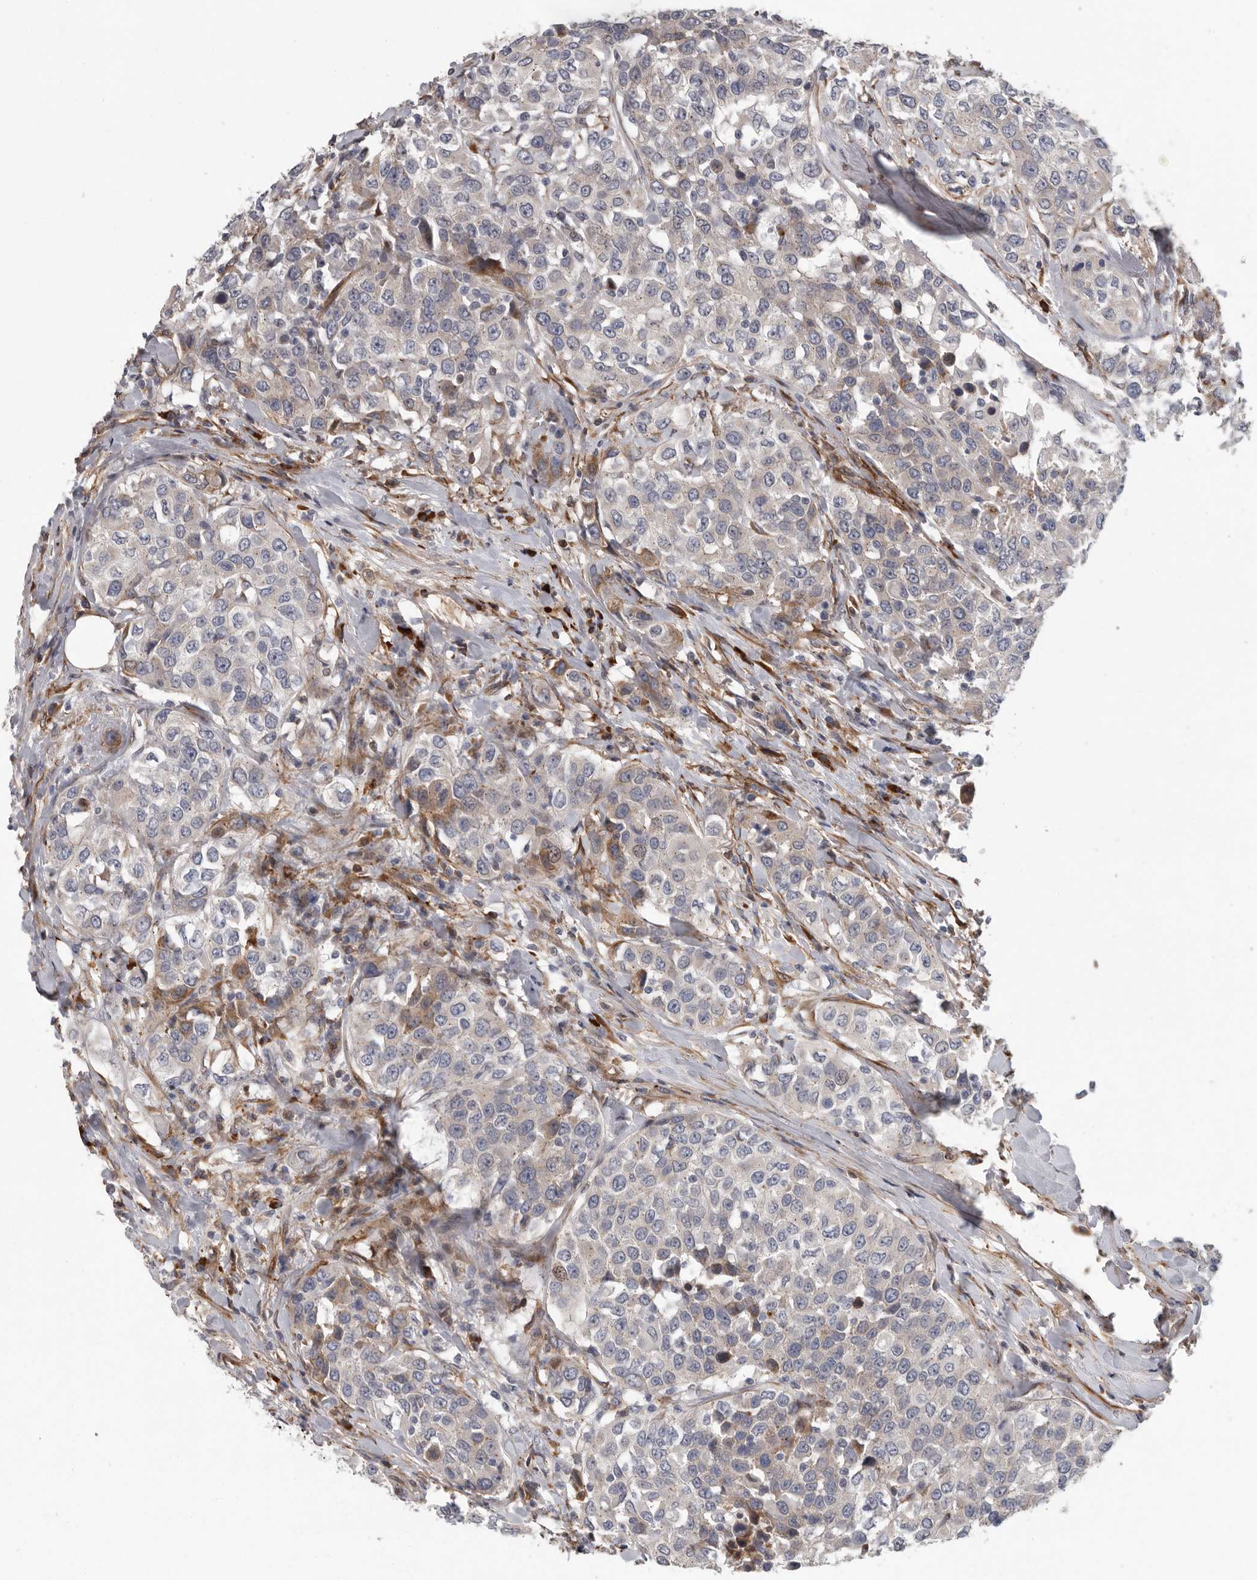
{"staining": {"intensity": "negative", "quantity": "none", "location": "none"}, "tissue": "urothelial cancer", "cell_type": "Tumor cells", "image_type": "cancer", "snomed": [{"axis": "morphology", "description": "Urothelial carcinoma, High grade"}, {"axis": "topography", "description": "Urinary bladder"}], "caption": "High magnification brightfield microscopy of urothelial cancer stained with DAB (brown) and counterstained with hematoxylin (blue): tumor cells show no significant expression. The staining is performed using DAB (3,3'-diaminobenzidine) brown chromogen with nuclei counter-stained in using hematoxylin.", "gene": "ATXN3L", "patient": {"sex": "female", "age": 80}}